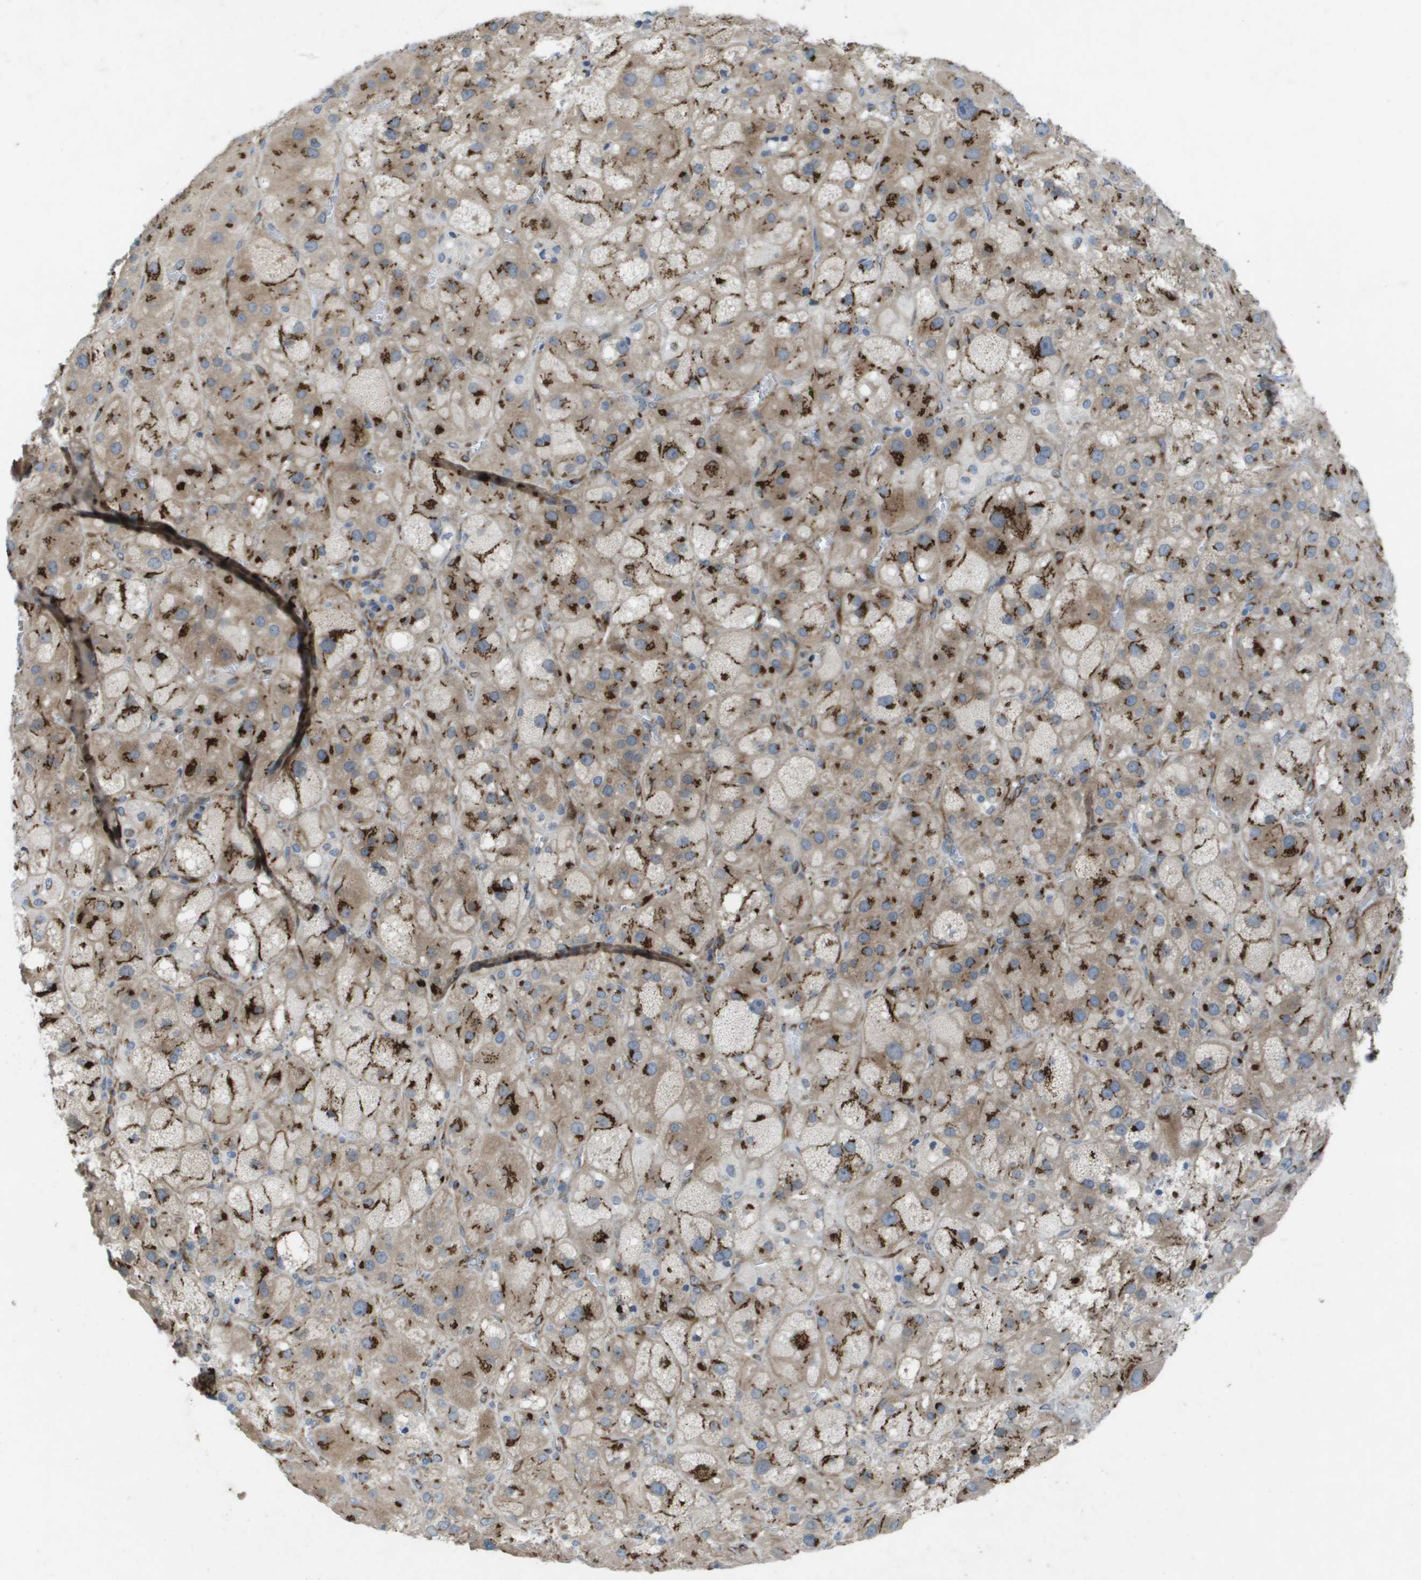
{"staining": {"intensity": "strong", "quantity": ">75%", "location": "cytoplasmic/membranous"}, "tissue": "adrenal gland", "cell_type": "Glandular cells", "image_type": "normal", "snomed": [{"axis": "morphology", "description": "Normal tissue, NOS"}, {"axis": "topography", "description": "Adrenal gland"}], "caption": "This is an image of immunohistochemistry (IHC) staining of normal adrenal gland, which shows strong positivity in the cytoplasmic/membranous of glandular cells.", "gene": "QSOX2", "patient": {"sex": "female", "age": 47}}